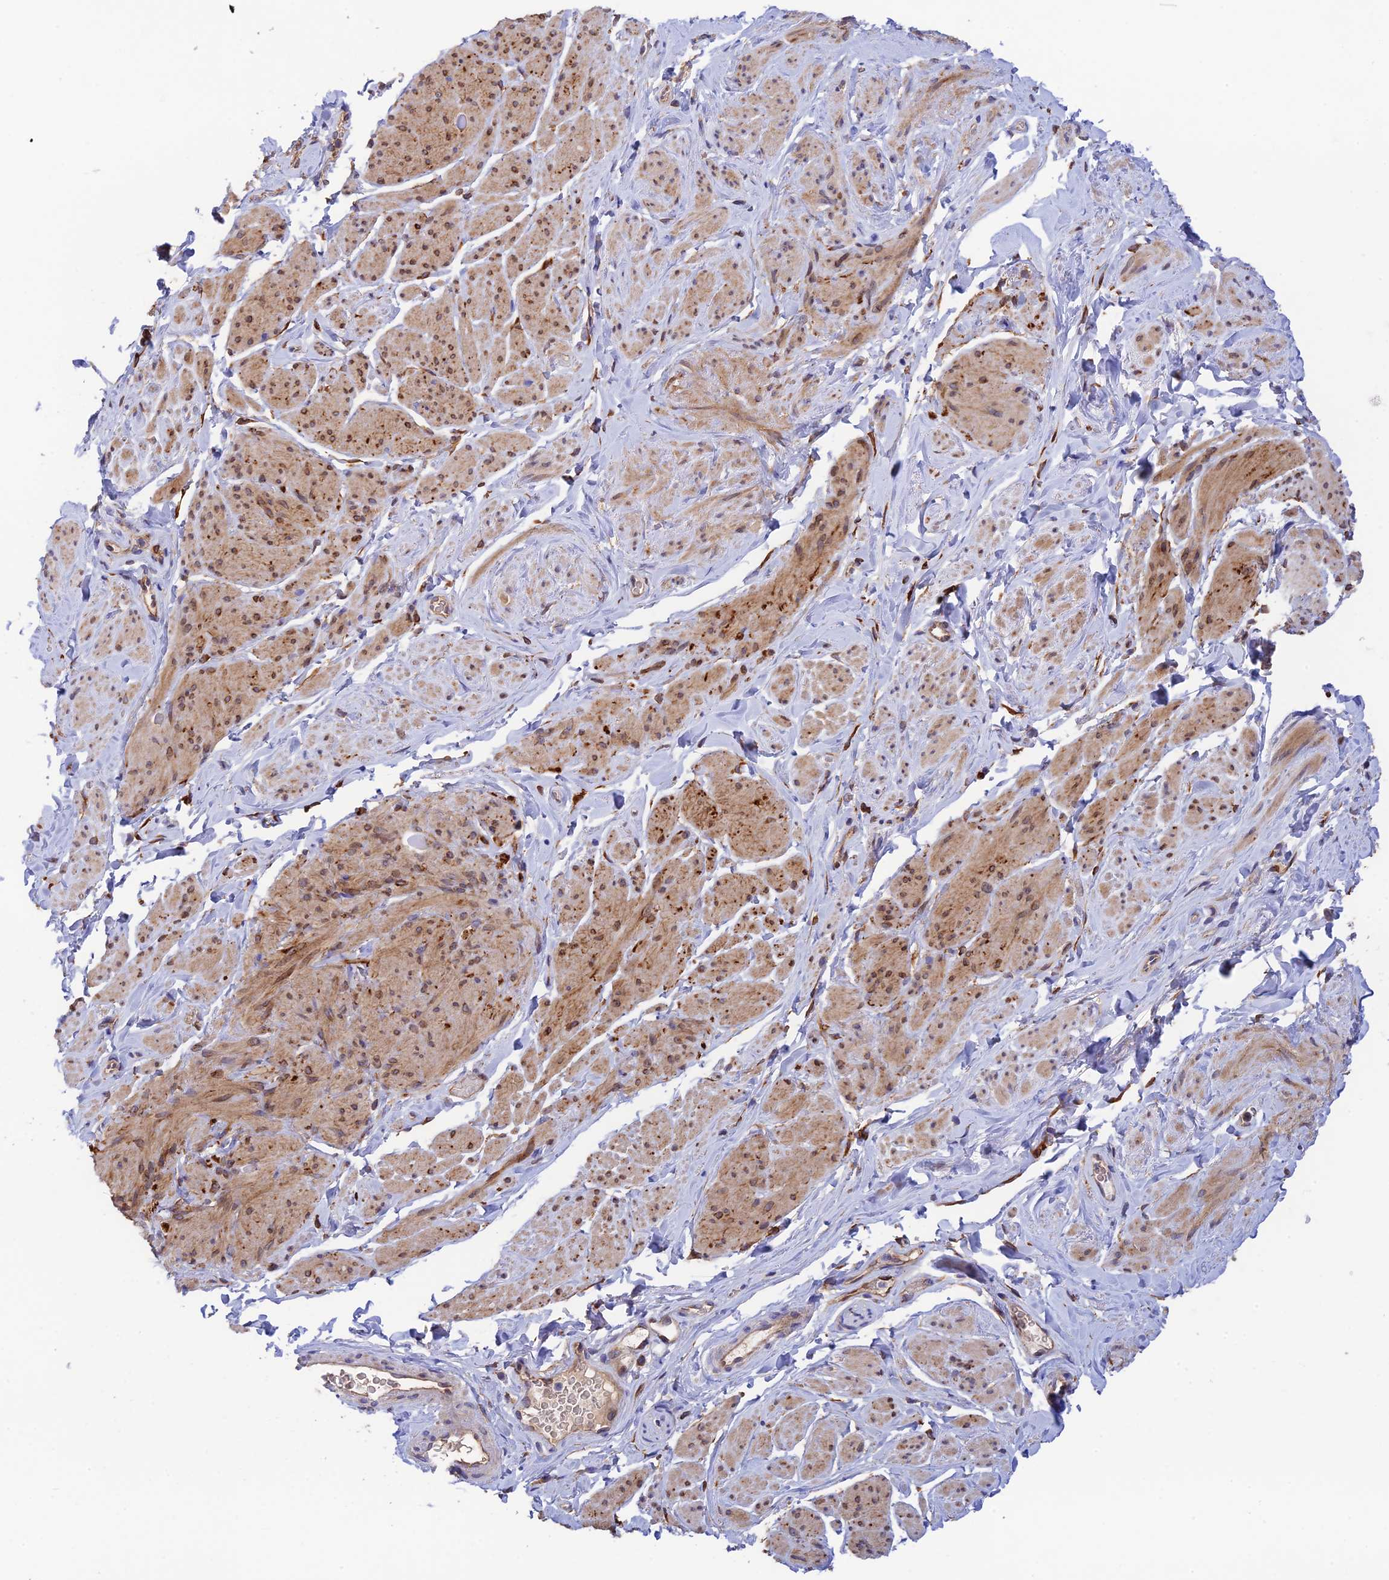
{"staining": {"intensity": "moderate", "quantity": "<25%", "location": "cytoplasmic/membranous"}, "tissue": "smooth muscle", "cell_type": "Smooth muscle cells", "image_type": "normal", "snomed": [{"axis": "morphology", "description": "Normal tissue, NOS"}, {"axis": "topography", "description": "Smooth muscle"}, {"axis": "topography", "description": "Peripheral nerve tissue"}], "caption": "This histopathology image reveals IHC staining of normal human smooth muscle, with low moderate cytoplasmic/membranous expression in about <25% of smooth muscle cells.", "gene": "RANBP6", "patient": {"sex": "male", "age": 69}}